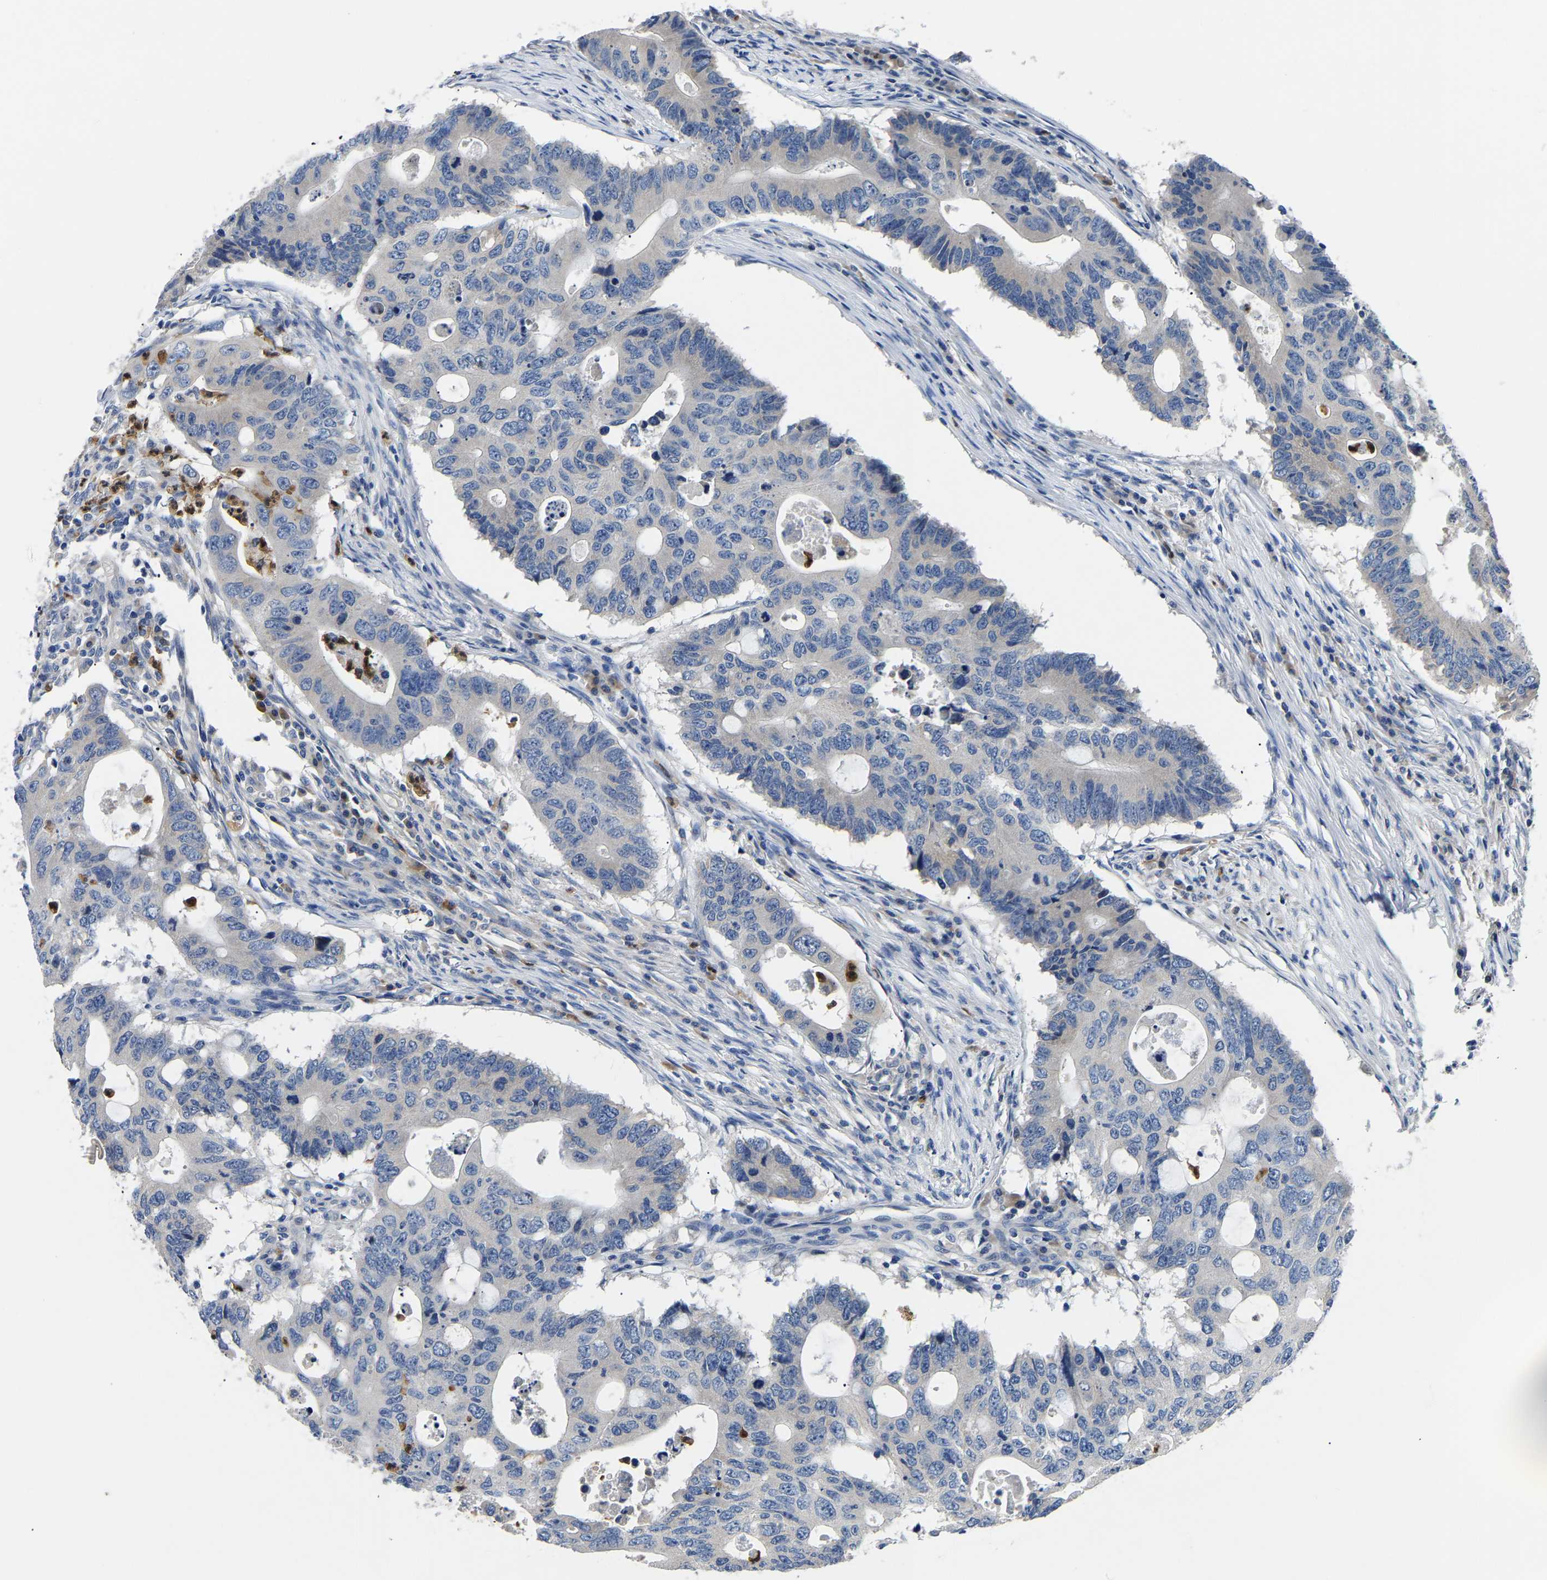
{"staining": {"intensity": "negative", "quantity": "none", "location": "none"}, "tissue": "colorectal cancer", "cell_type": "Tumor cells", "image_type": "cancer", "snomed": [{"axis": "morphology", "description": "Adenocarcinoma, NOS"}, {"axis": "topography", "description": "Colon"}], "caption": "Immunohistochemistry (IHC) micrograph of colorectal adenocarcinoma stained for a protein (brown), which displays no expression in tumor cells.", "gene": "TOR1B", "patient": {"sex": "male", "age": 71}}